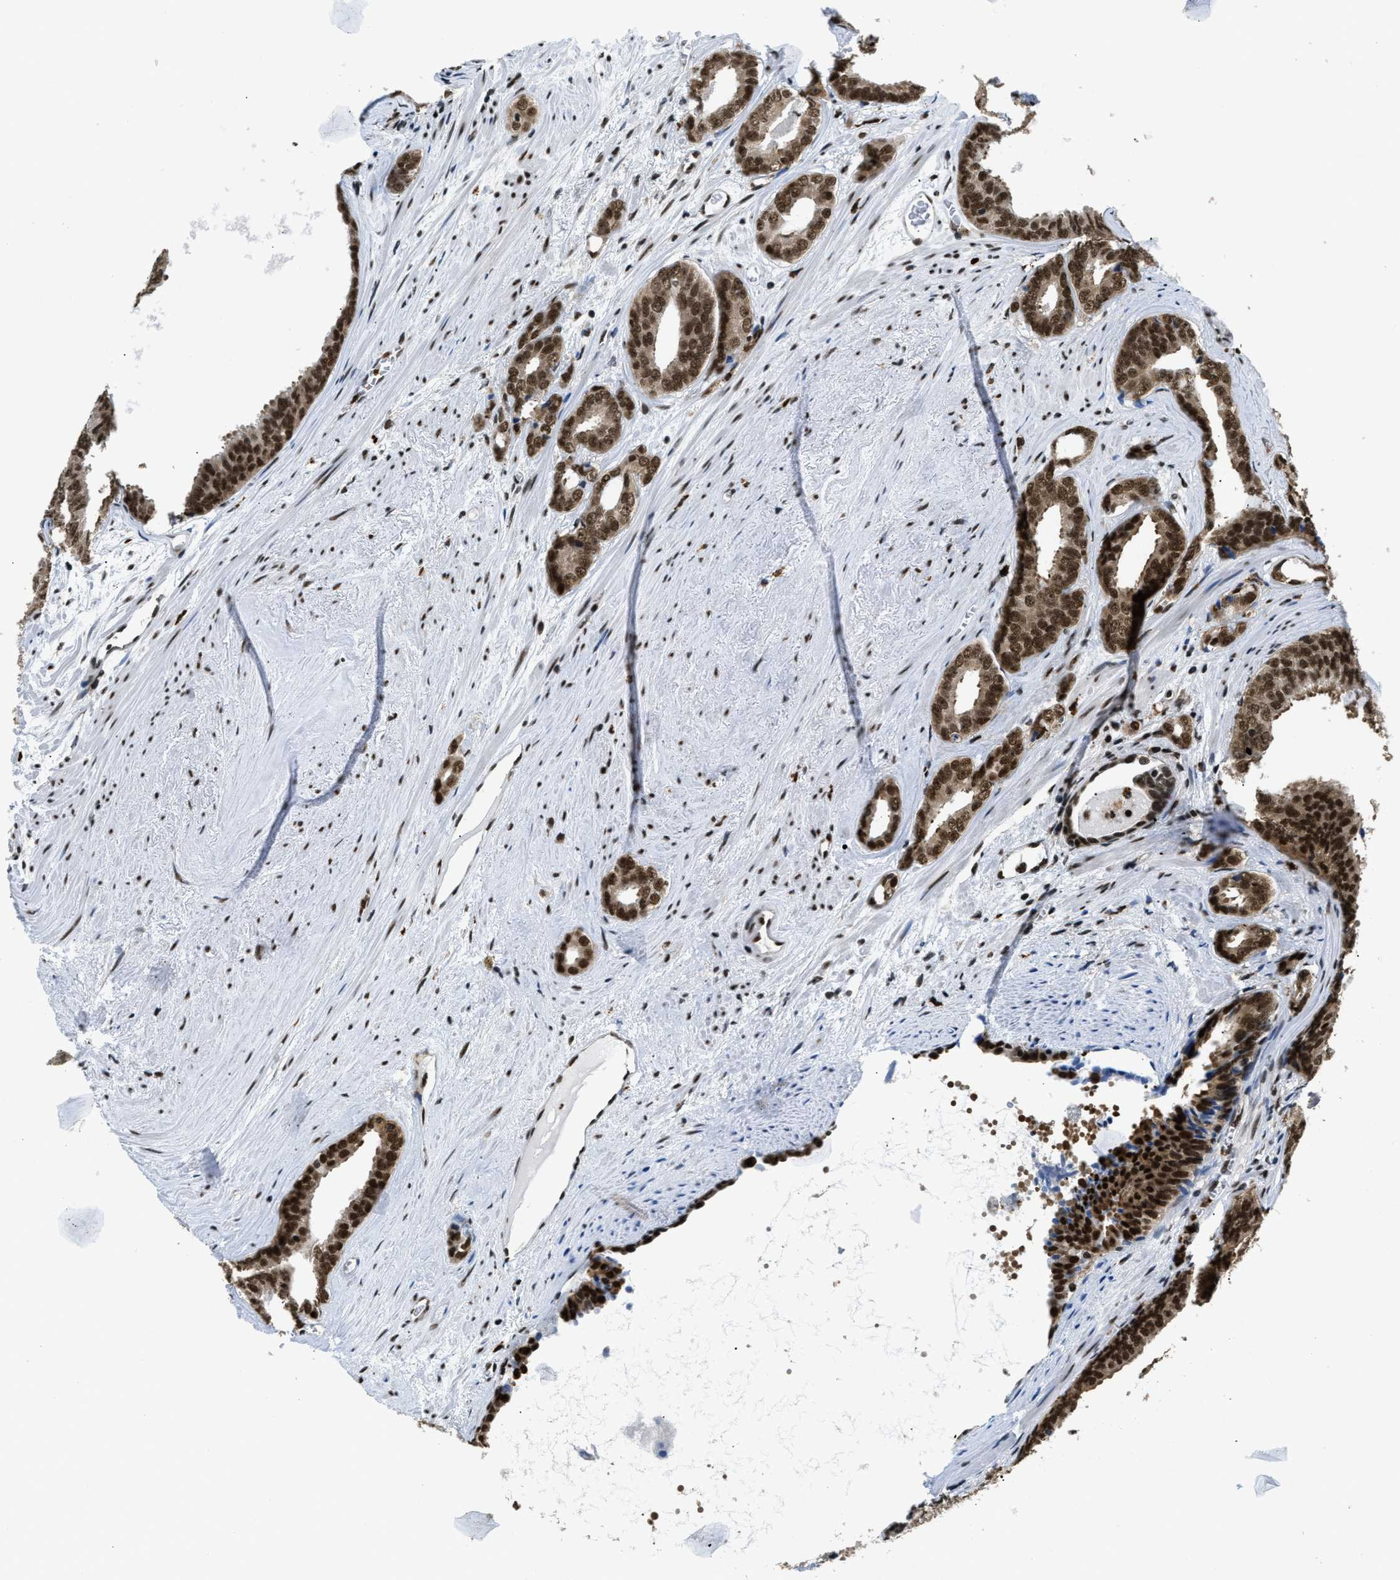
{"staining": {"intensity": "strong", "quantity": ">75%", "location": "cytoplasmic/membranous,nuclear"}, "tissue": "prostate cancer", "cell_type": "Tumor cells", "image_type": "cancer", "snomed": [{"axis": "morphology", "description": "Adenocarcinoma, Medium grade"}, {"axis": "topography", "description": "Prostate"}], "caption": "Protein staining displays strong cytoplasmic/membranous and nuclear staining in about >75% of tumor cells in prostate cancer (adenocarcinoma (medium-grade)).", "gene": "CCNDBP1", "patient": {"sex": "male", "age": 79}}